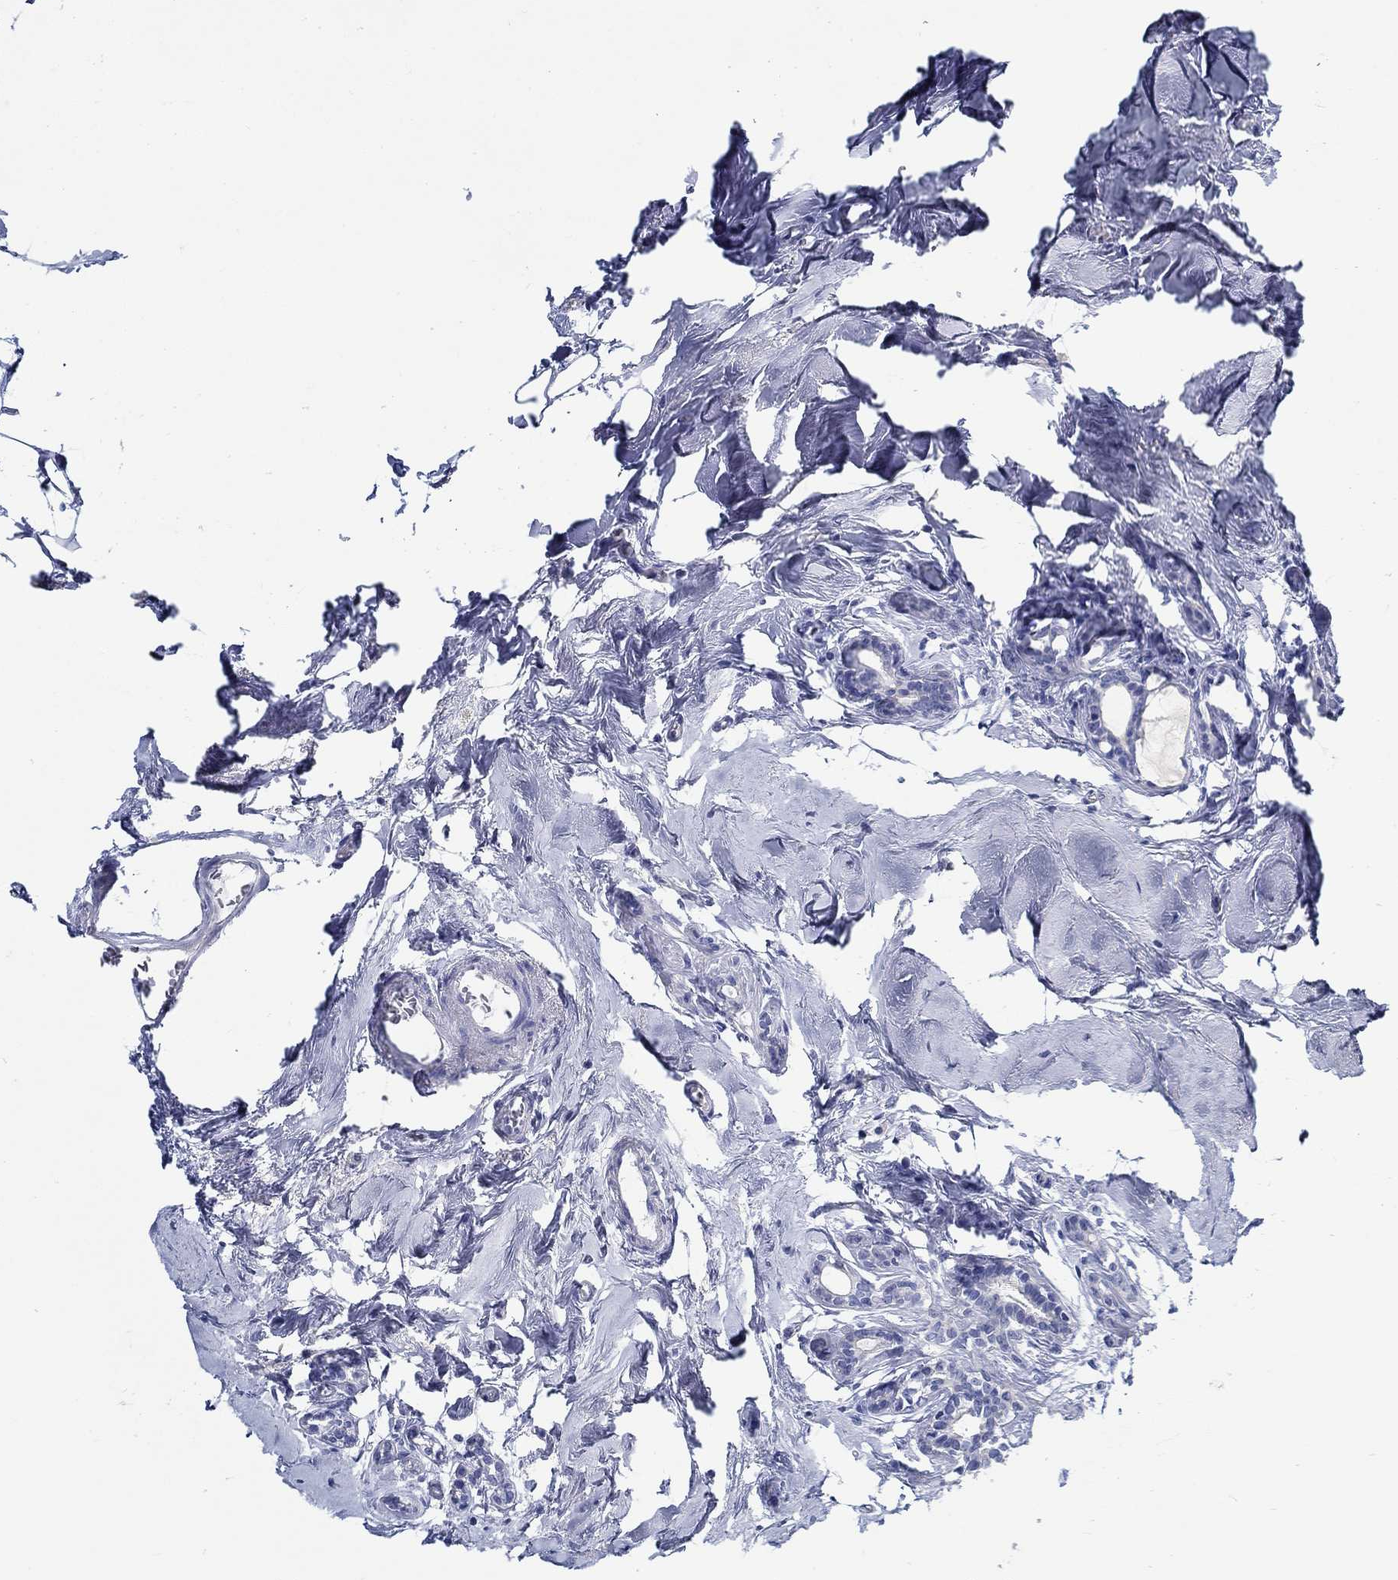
{"staining": {"intensity": "negative", "quantity": "none", "location": "none"}, "tissue": "breast cancer", "cell_type": "Tumor cells", "image_type": "cancer", "snomed": [{"axis": "morphology", "description": "Duct carcinoma"}, {"axis": "topography", "description": "Breast"}], "caption": "This photomicrograph is of breast cancer stained with IHC to label a protein in brown with the nuclei are counter-stained blue. There is no positivity in tumor cells.", "gene": "RD3L", "patient": {"sex": "female", "age": 83}}